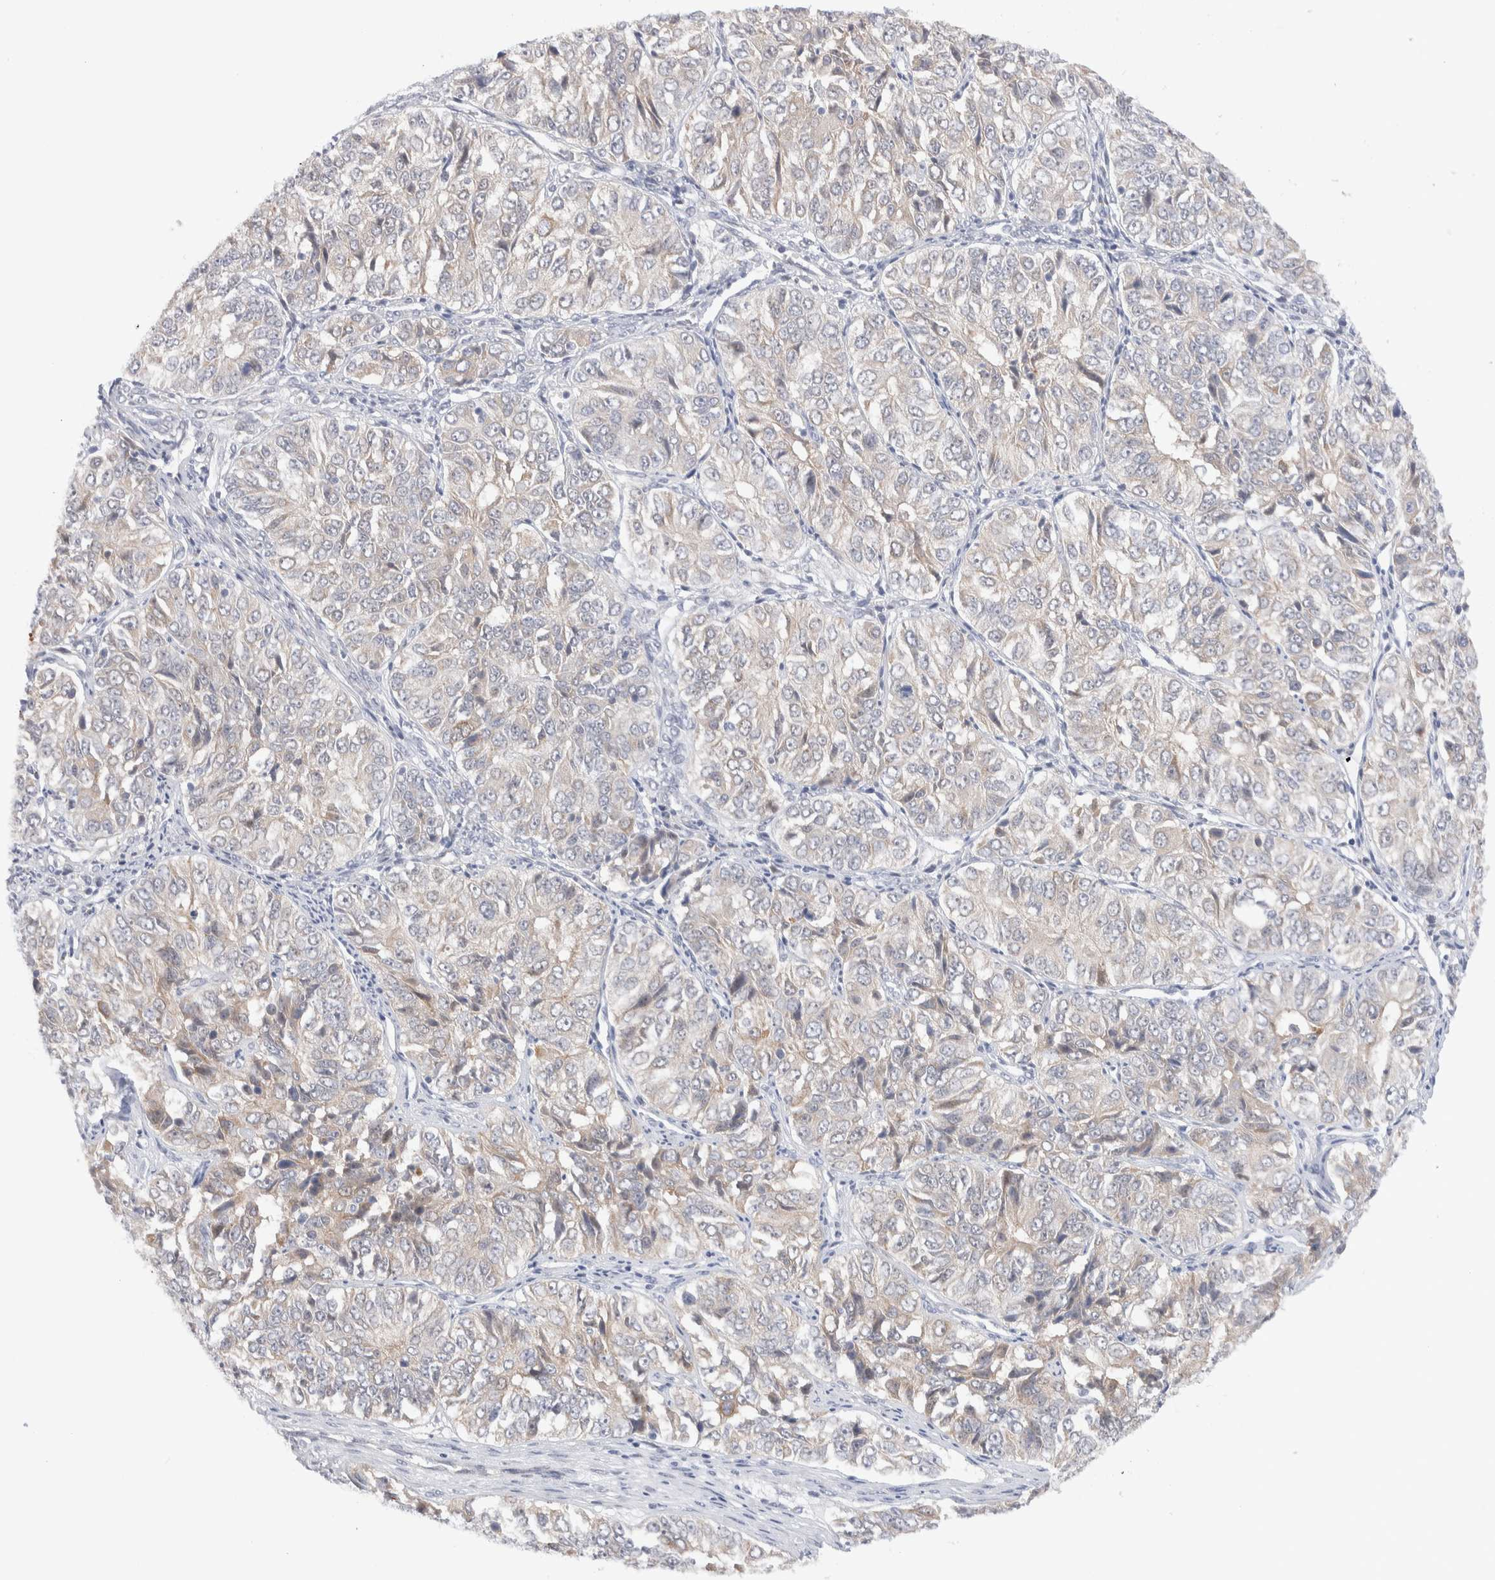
{"staining": {"intensity": "weak", "quantity": "25%-75%", "location": "cytoplasmic/membranous"}, "tissue": "ovarian cancer", "cell_type": "Tumor cells", "image_type": "cancer", "snomed": [{"axis": "morphology", "description": "Carcinoma, endometroid"}, {"axis": "topography", "description": "Ovary"}], "caption": "Immunohistochemical staining of human ovarian endometroid carcinoma reveals weak cytoplasmic/membranous protein staining in about 25%-75% of tumor cells. (DAB (3,3'-diaminobenzidine) IHC, brown staining for protein, blue staining for nuclei).", "gene": "C1orf112", "patient": {"sex": "female", "age": 51}}